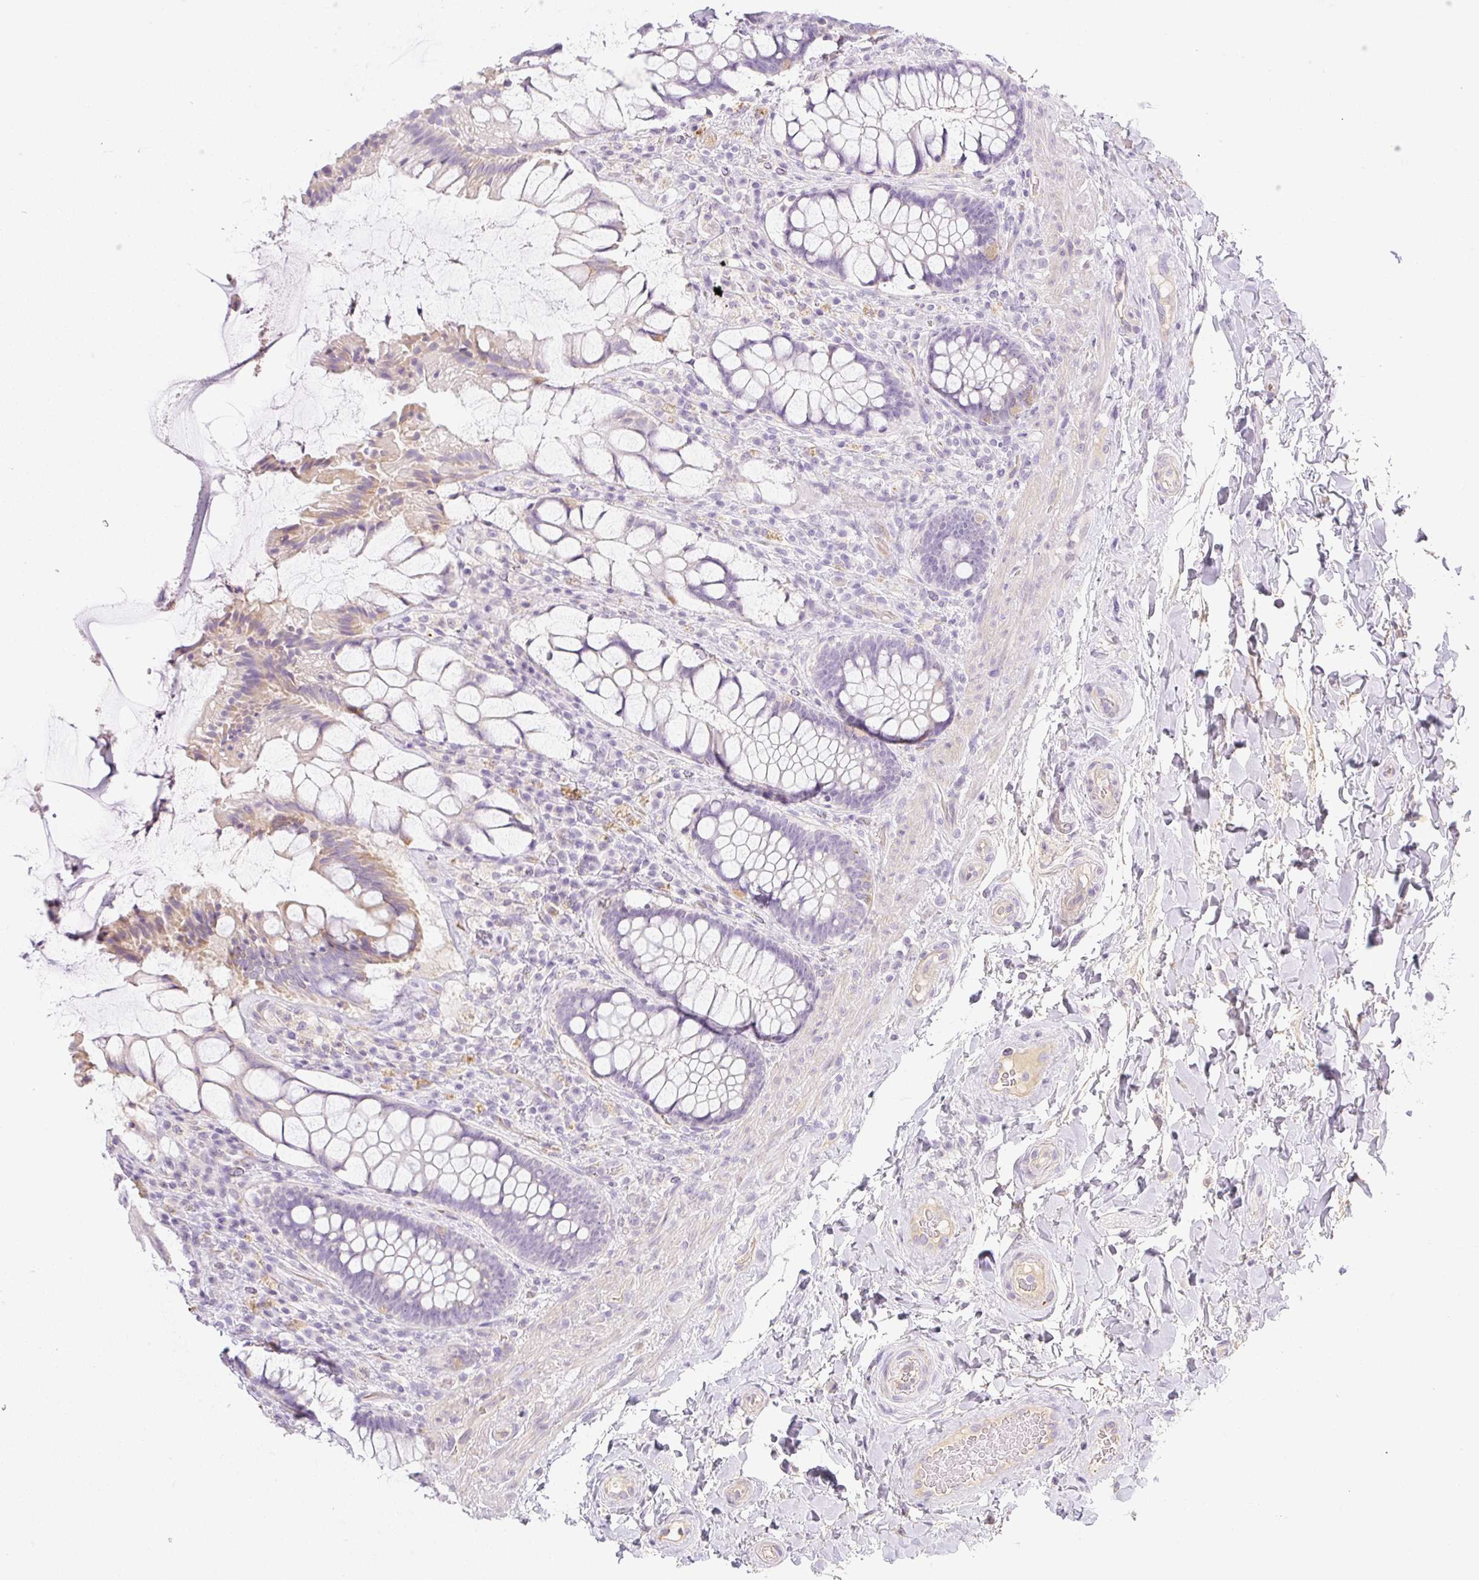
{"staining": {"intensity": "moderate", "quantity": "<25%", "location": "cytoplasmic/membranous"}, "tissue": "rectum", "cell_type": "Glandular cells", "image_type": "normal", "snomed": [{"axis": "morphology", "description": "Normal tissue, NOS"}, {"axis": "topography", "description": "Rectum"}], "caption": "Glandular cells reveal low levels of moderate cytoplasmic/membranous positivity in approximately <25% of cells in unremarkable rectum. (DAB (3,3'-diaminobenzidine) IHC with brightfield microscopy, high magnification).", "gene": "MIA2", "patient": {"sex": "female", "age": 58}}